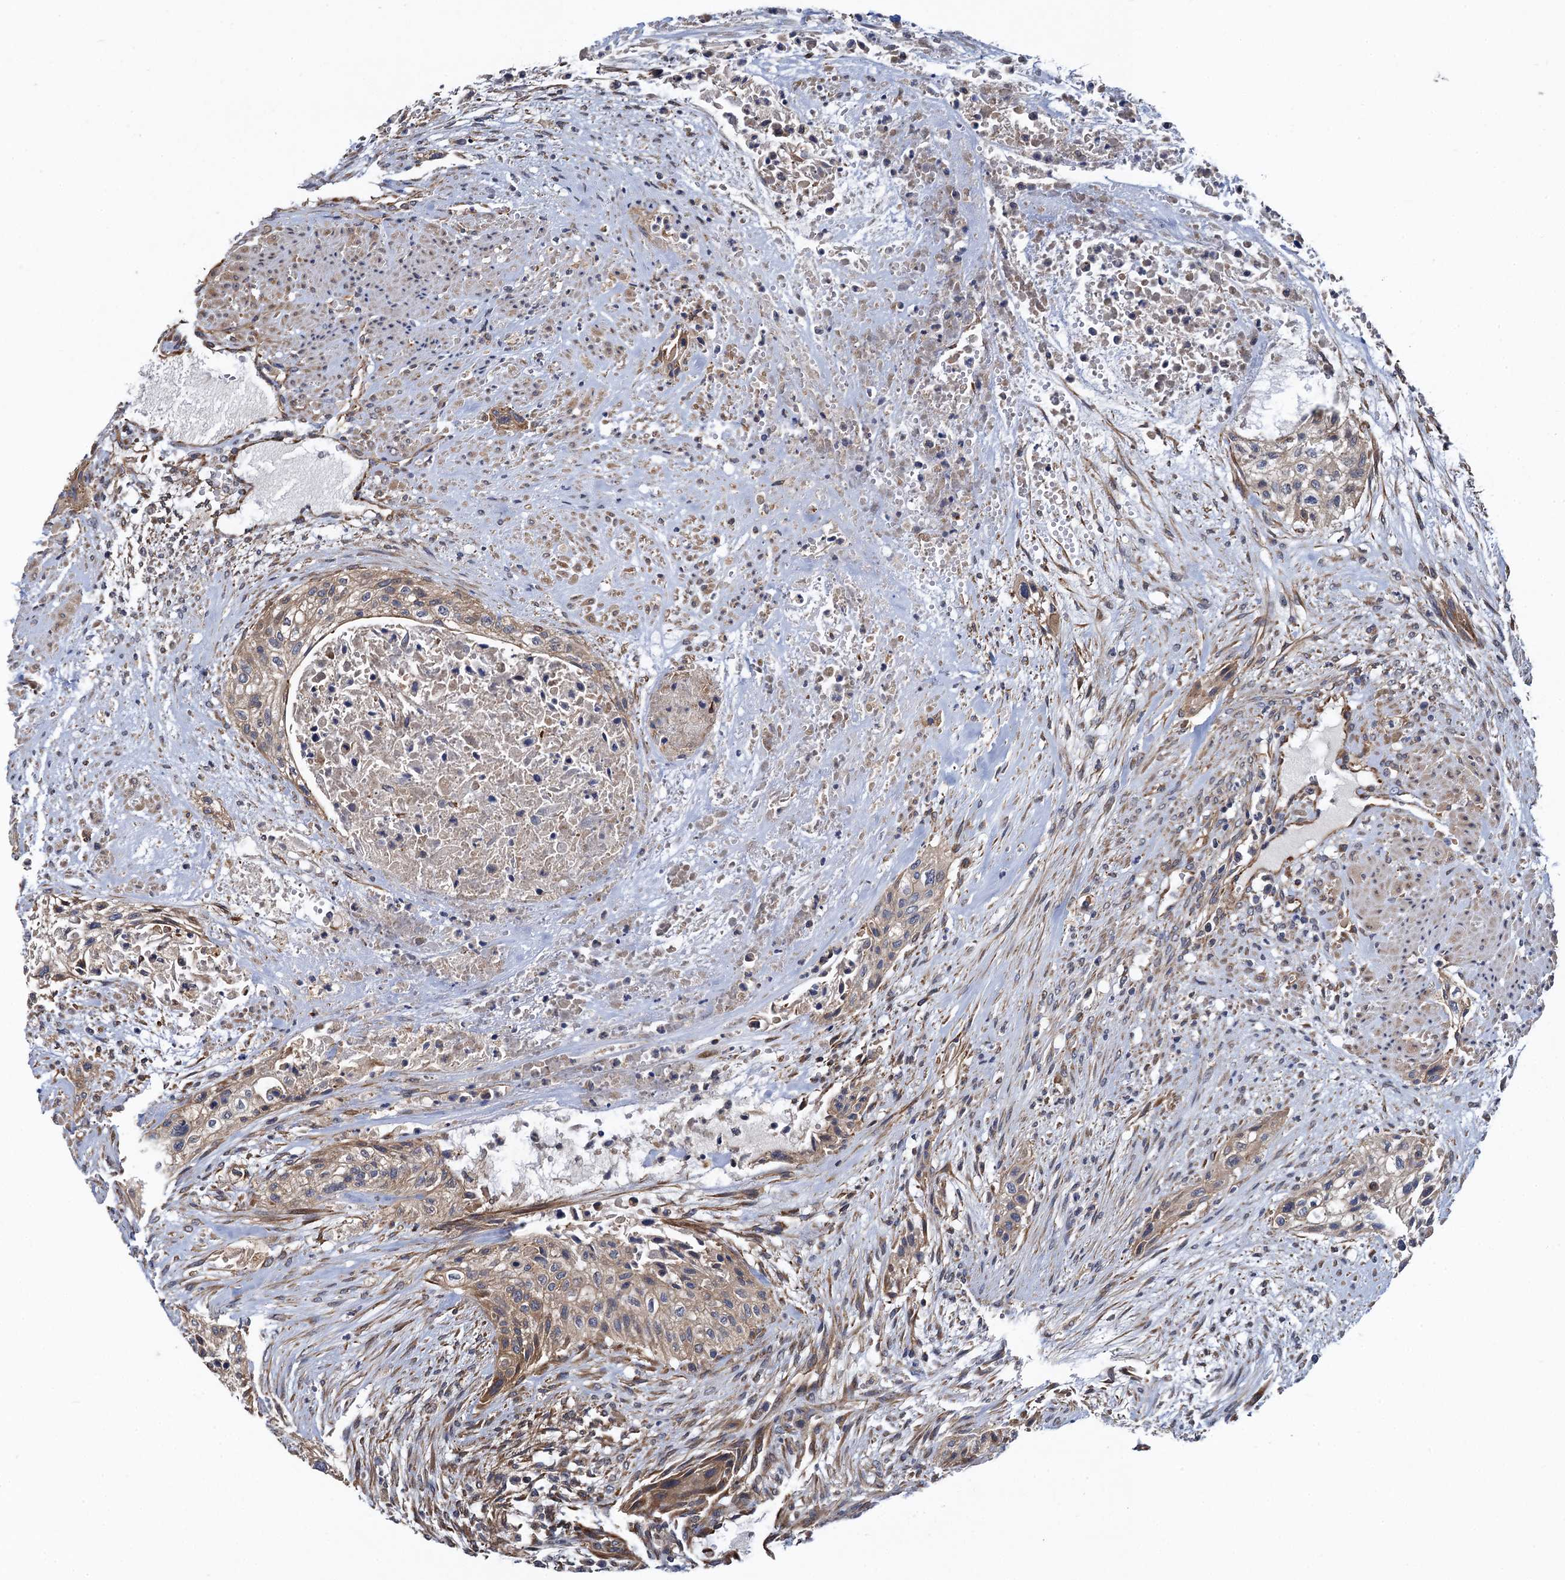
{"staining": {"intensity": "weak", "quantity": ">75%", "location": "cytoplasmic/membranous"}, "tissue": "urothelial cancer", "cell_type": "Tumor cells", "image_type": "cancer", "snomed": [{"axis": "morphology", "description": "Urothelial carcinoma, High grade"}, {"axis": "topography", "description": "Urinary bladder"}], "caption": "Urothelial cancer stained for a protein (brown) demonstrates weak cytoplasmic/membranous positive positivity in about >75% of tumor cells.", "gene": "PJA2", "patient": {"sex": "male", "age": 35}}